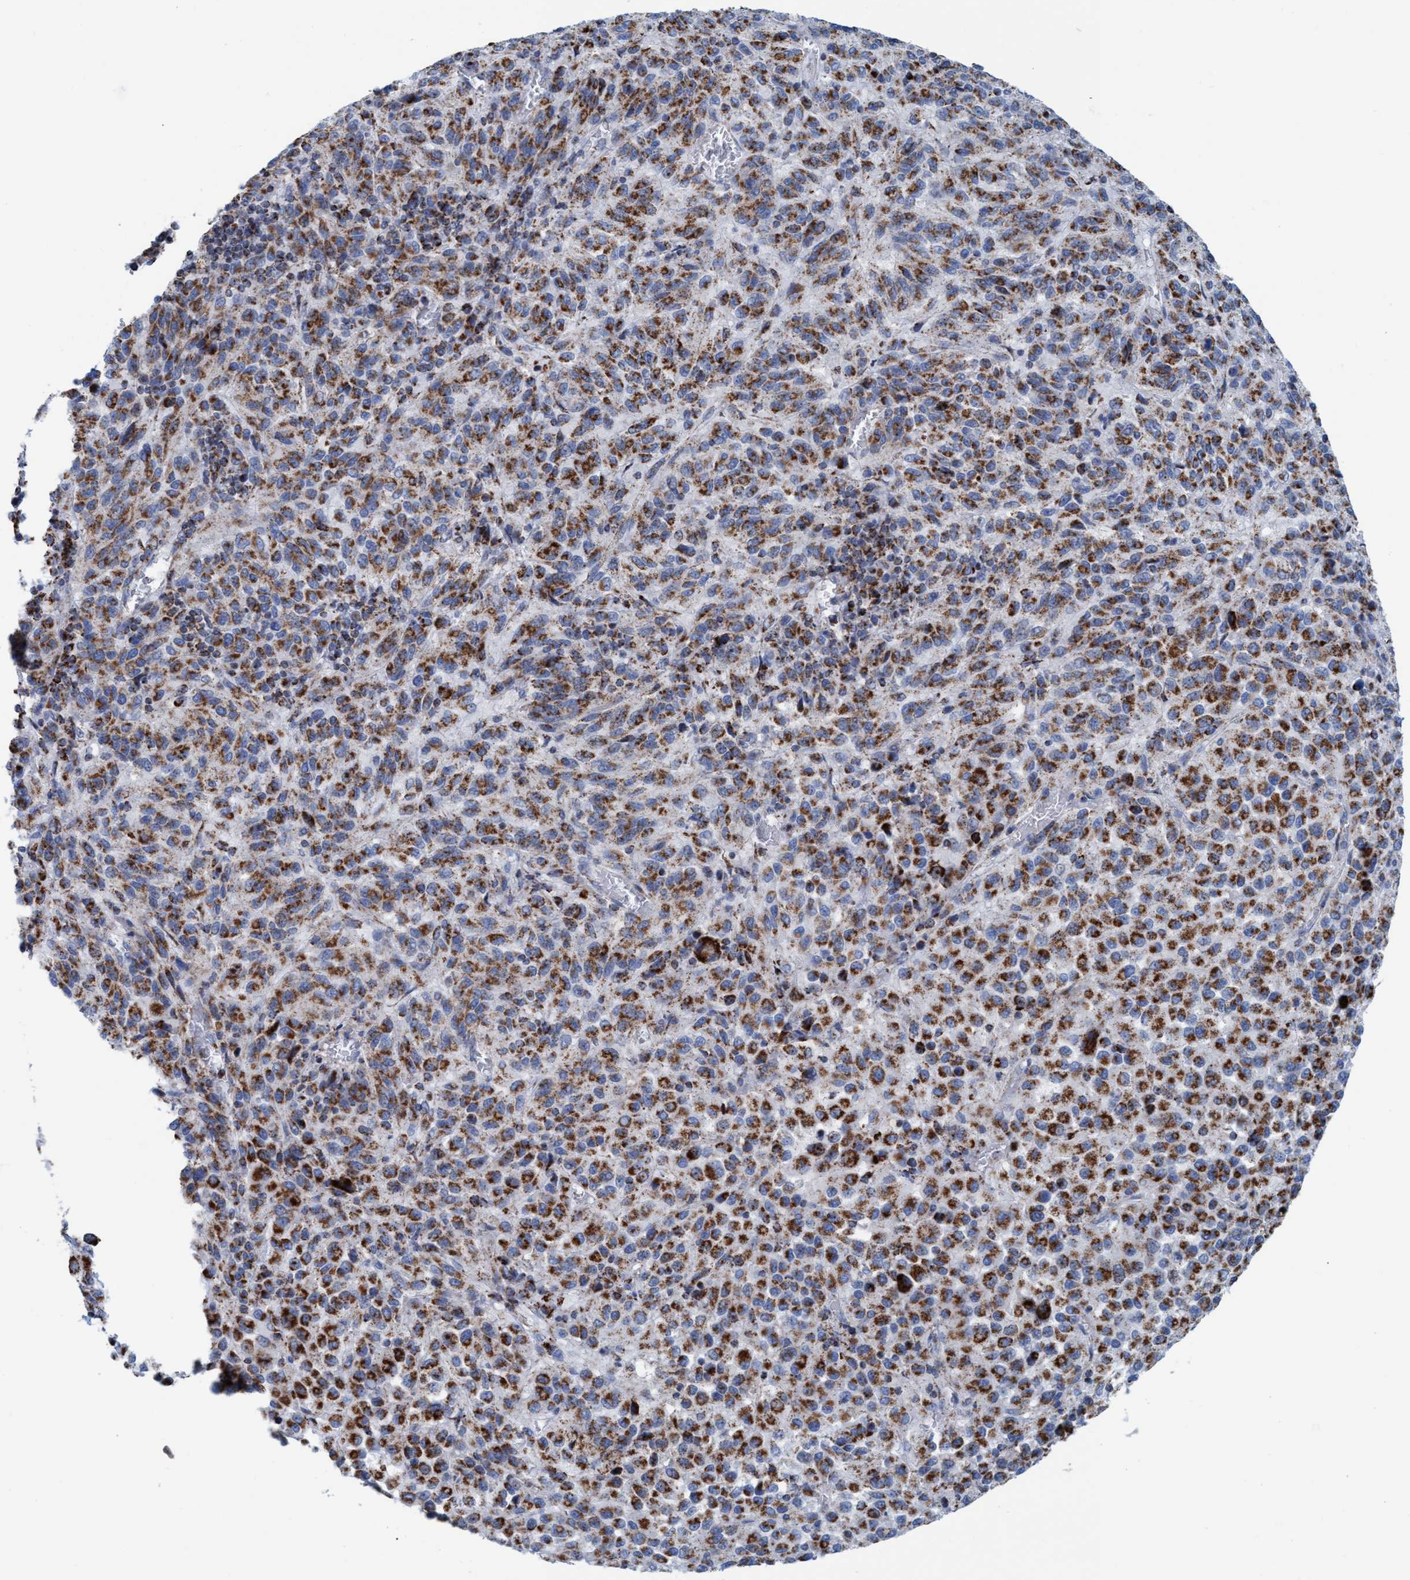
{"staining": {"intensity": "strong", "quantity": ">75%", "location": "cytoplasmic/membranous"}, "tissue": "melanoma", "cell_type": "Tumor cells", "image_type": "cancer", "snomed": [{"axis": "morphology", "description": "Malignant melanoma, Metastatic site"}, {"axis": "topography", "description": "Lung"}], "caption": "Protein staining of melanoma tissue demonstrates strong cytoplasmic/membranous positivity in approximately >75% of tumor cells. (Brightfield microscopy of DAB IHC at high magnification).", "gene": "GGA3", "patient": {"sex": "male", "age": 64}}